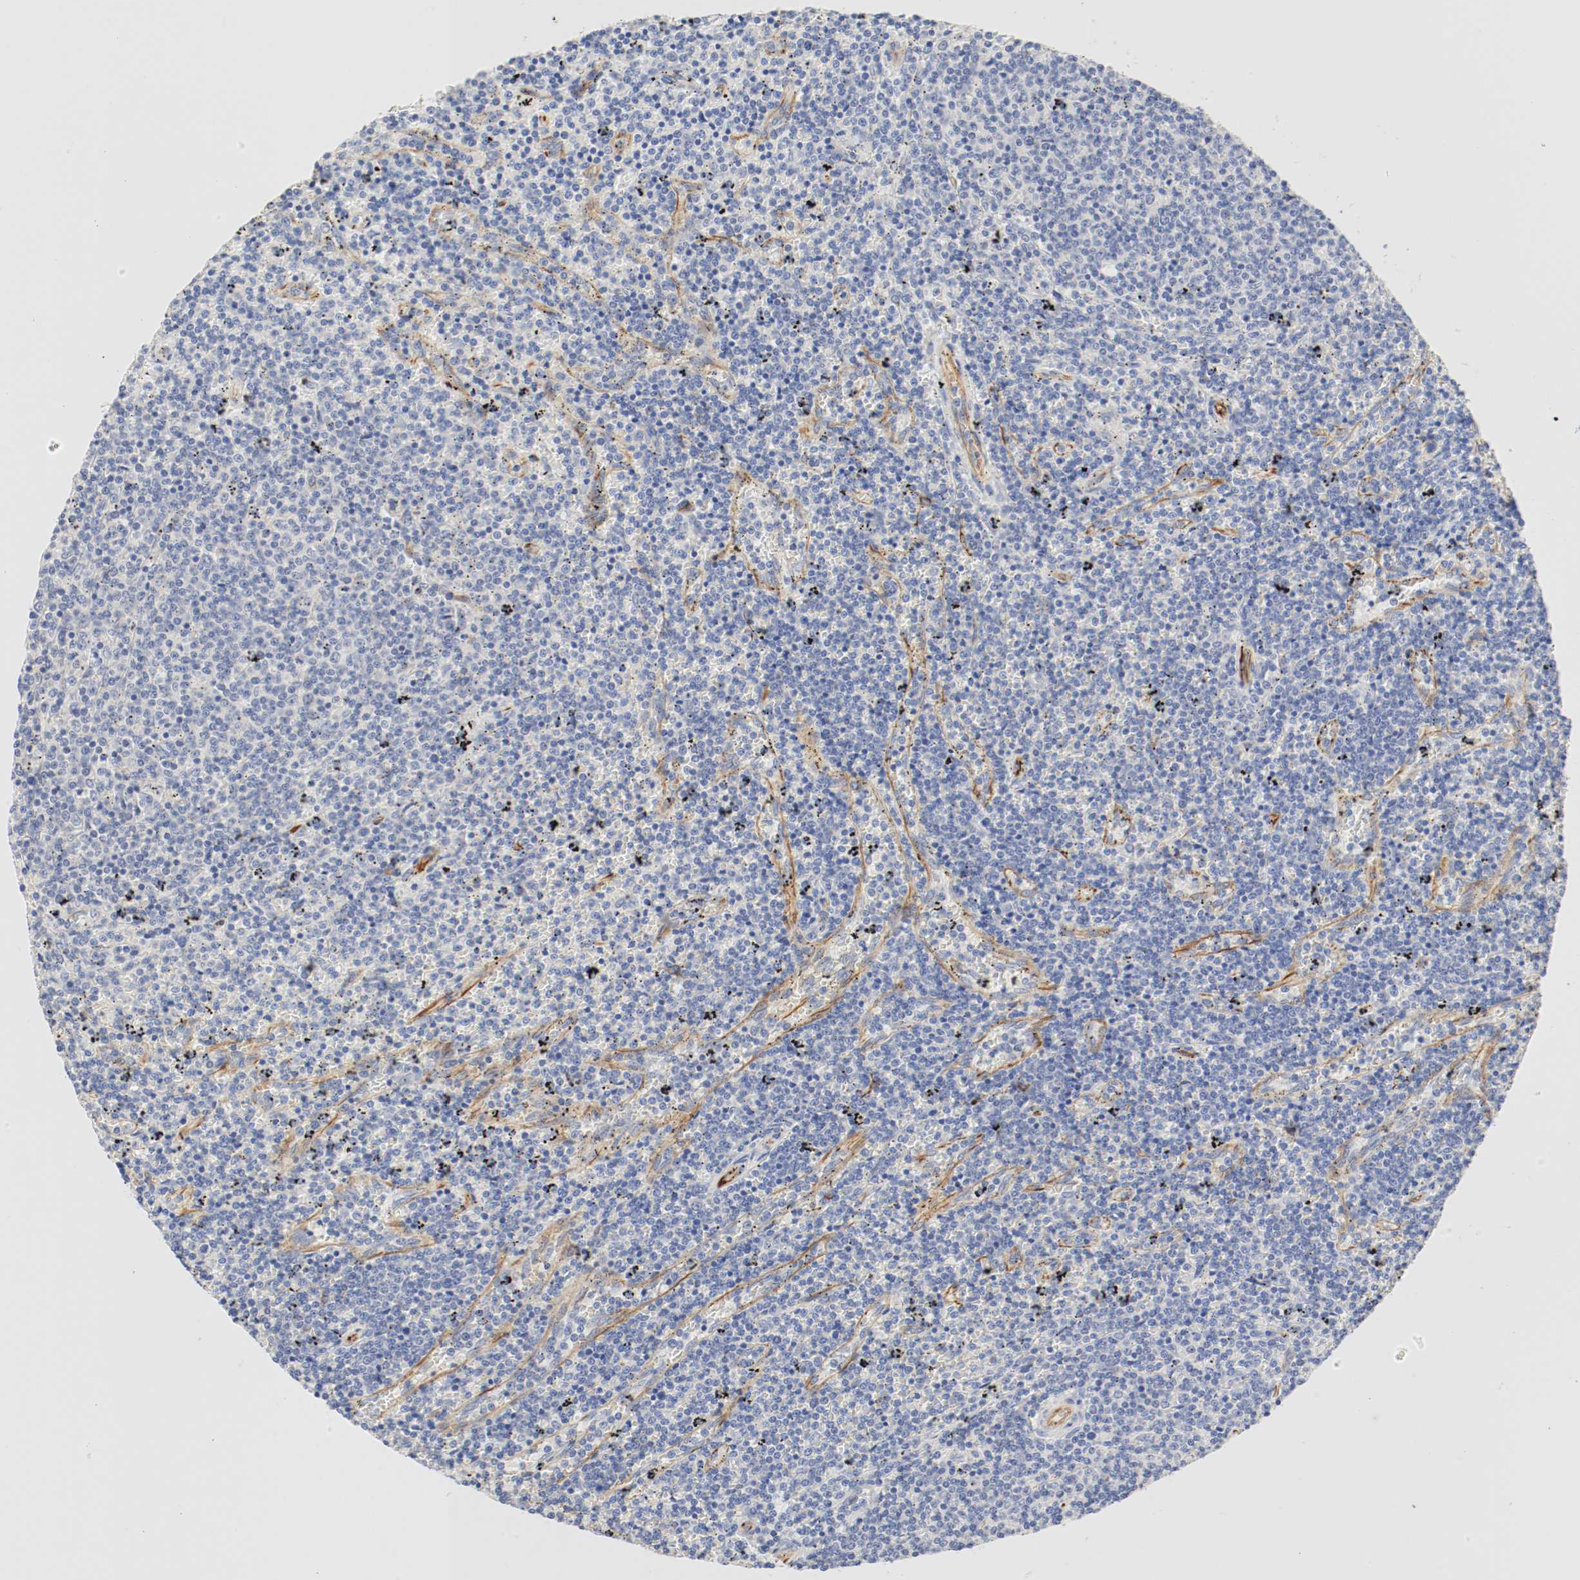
{"staining": {"intensity": "negative", "quantity": "none", "location": "none"}, "tissue": "lymphoma", "cell_type": "Tumor cells", "image_type": "cancer", "snomed": [{"axis": "morphology", "description": "Malignant lymphoma, non-Hodgkin's type, Low grade"}, {"axis": "topography", "description": "Spleen"}], "caption": "An IHC image of lymphoma is shown. There is no staining in tumor cells of lymphoma.", "gene": "GIT1", "patient": {"sex": "female", "age": 50}}